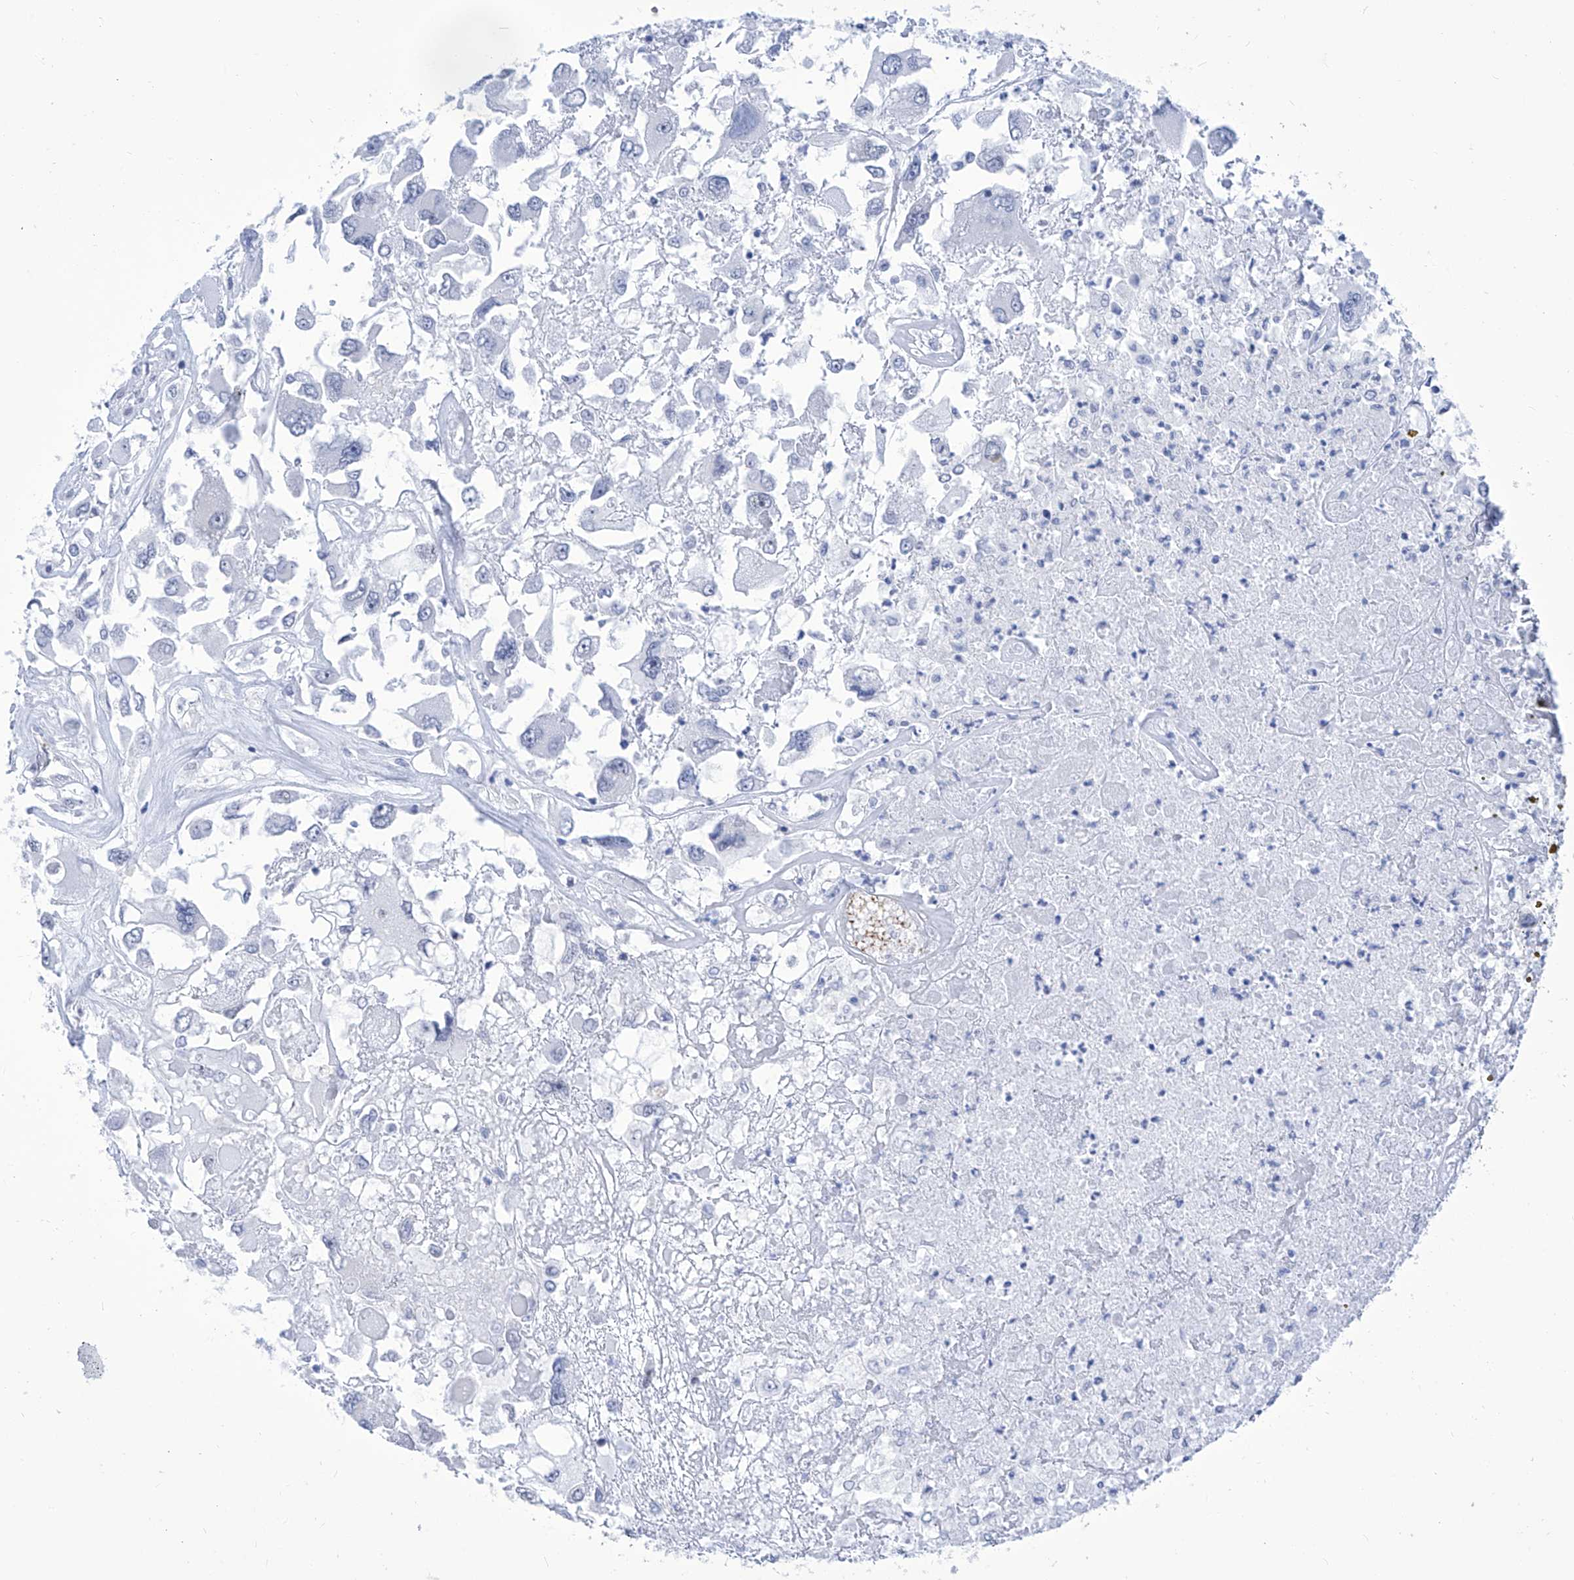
{"staining": {"intensity": "negative", "quantity": "none", "location": "none"}, "tissue": "renal cancer", "cell_type": "Tumor cells", "image_type": "cancer", "snomed": [{"axis": "morphology", "description": "Adenocarcinoma, NOS"}, {"axis": "topography", "description": "Kidney"}], "caption": "High power microscopy histopathology image of an IHC photomicrograph of adenocarcinoma (renal), revealing no significant positivity in tumor cells. The staining was performed using DAB to visualize the protein expression in brown, while the nuclei were stained in blue with hematoxylin (Magnification: 20x).", "gene": "SART1", "patient": {"sex": "female", "age": 52}}